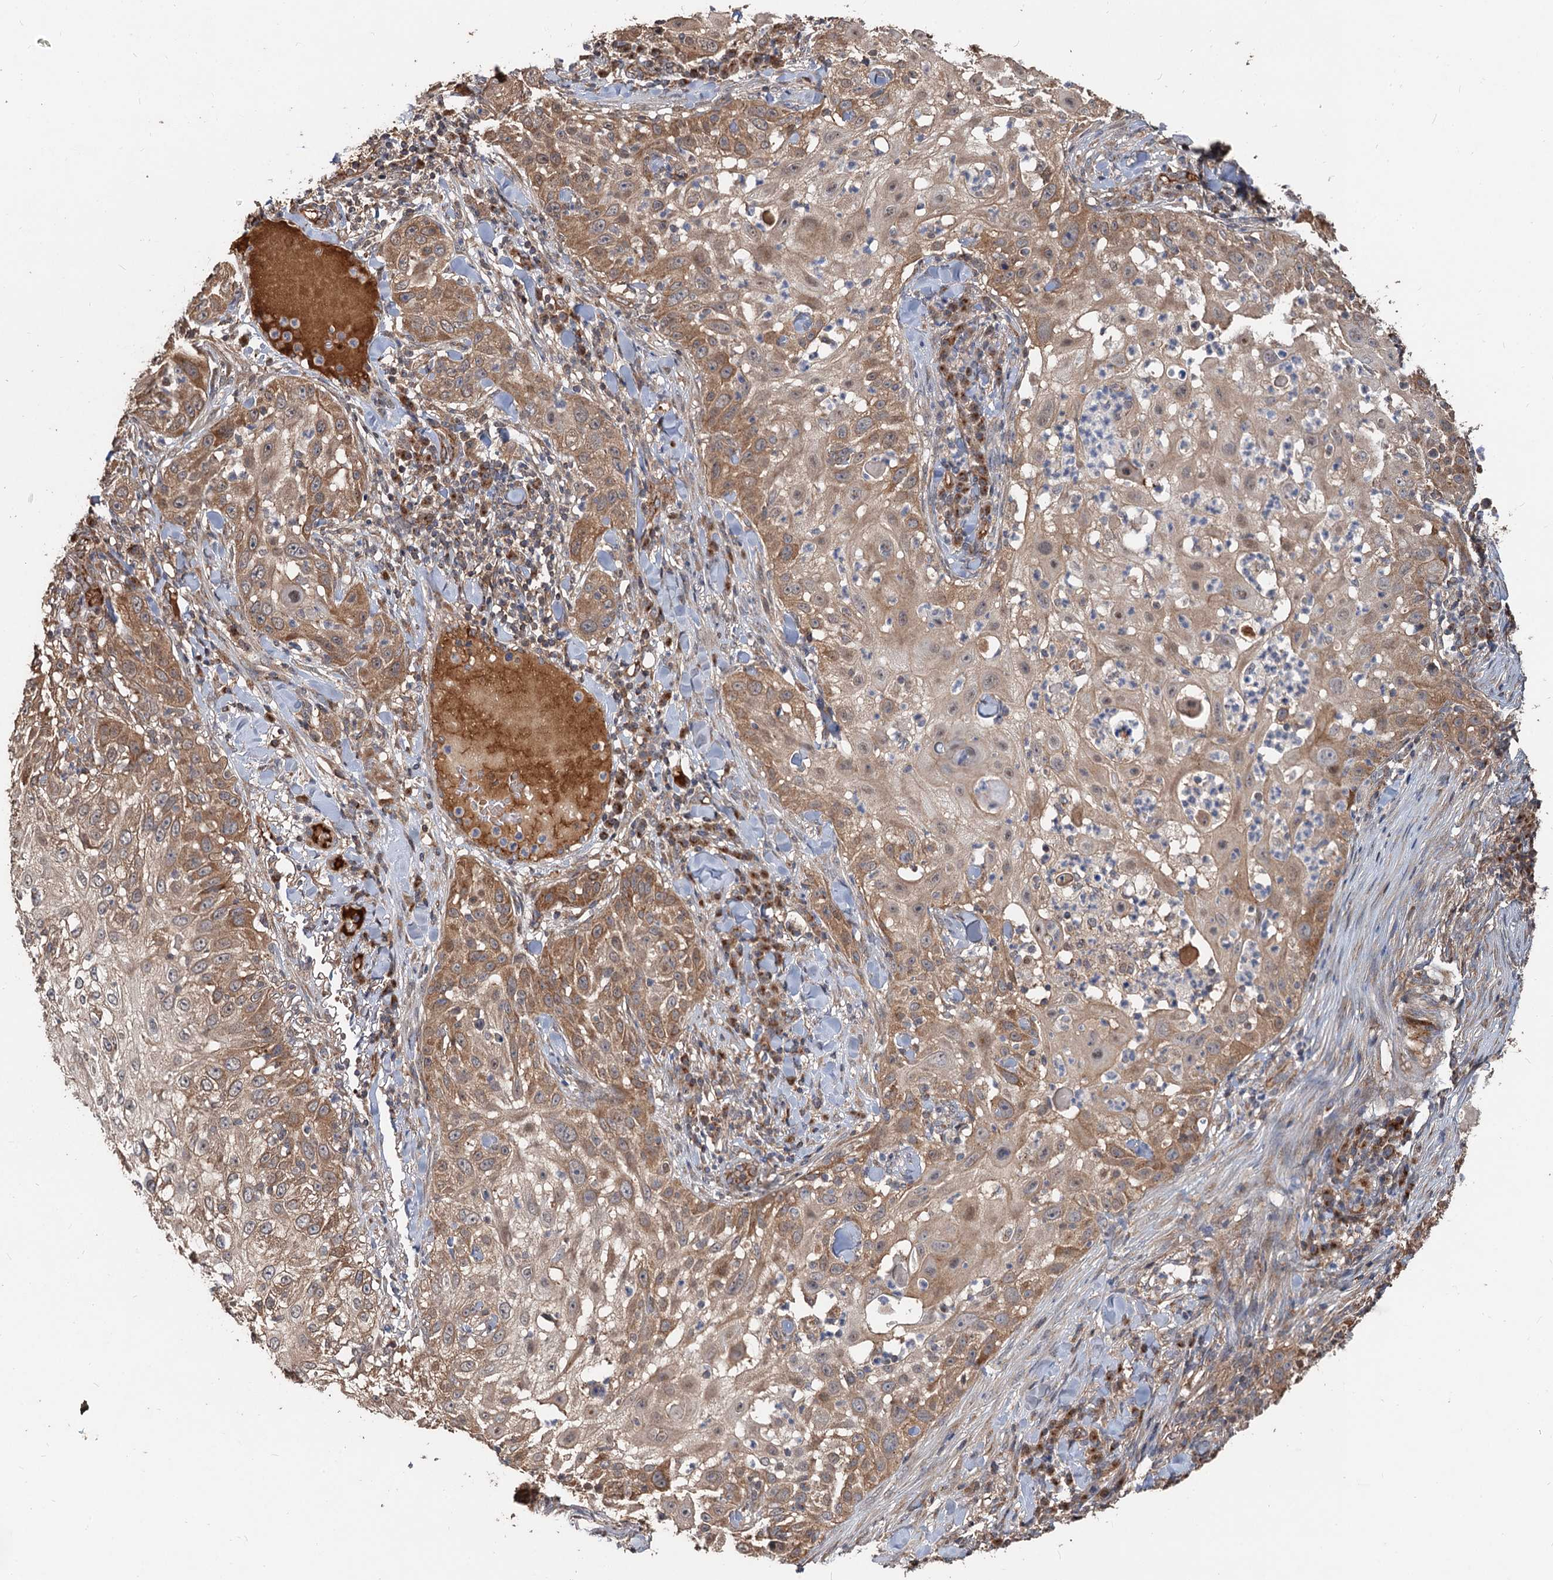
{"staining": {"intensity": "moderate", "quantity": ">75%", "location": "cytoplasmic/membranous"}, "tissue": "skin cancer", "cell_type": "Tumor cells", "image_type": "cancer", "snomed": [{"axis": "morphology", "description": "Squamous cell carcinoma, NOS"}, {"axis": "topography", "description": "Skin"}], "caption": "This is an image of IHC staining of skin squamous cell carcinoma, which shows moderate positivity in the cytoplasmic/membranous of tumor cells.", "gene": "DEXI", "patient": {"sex": "female", "age": 44}}